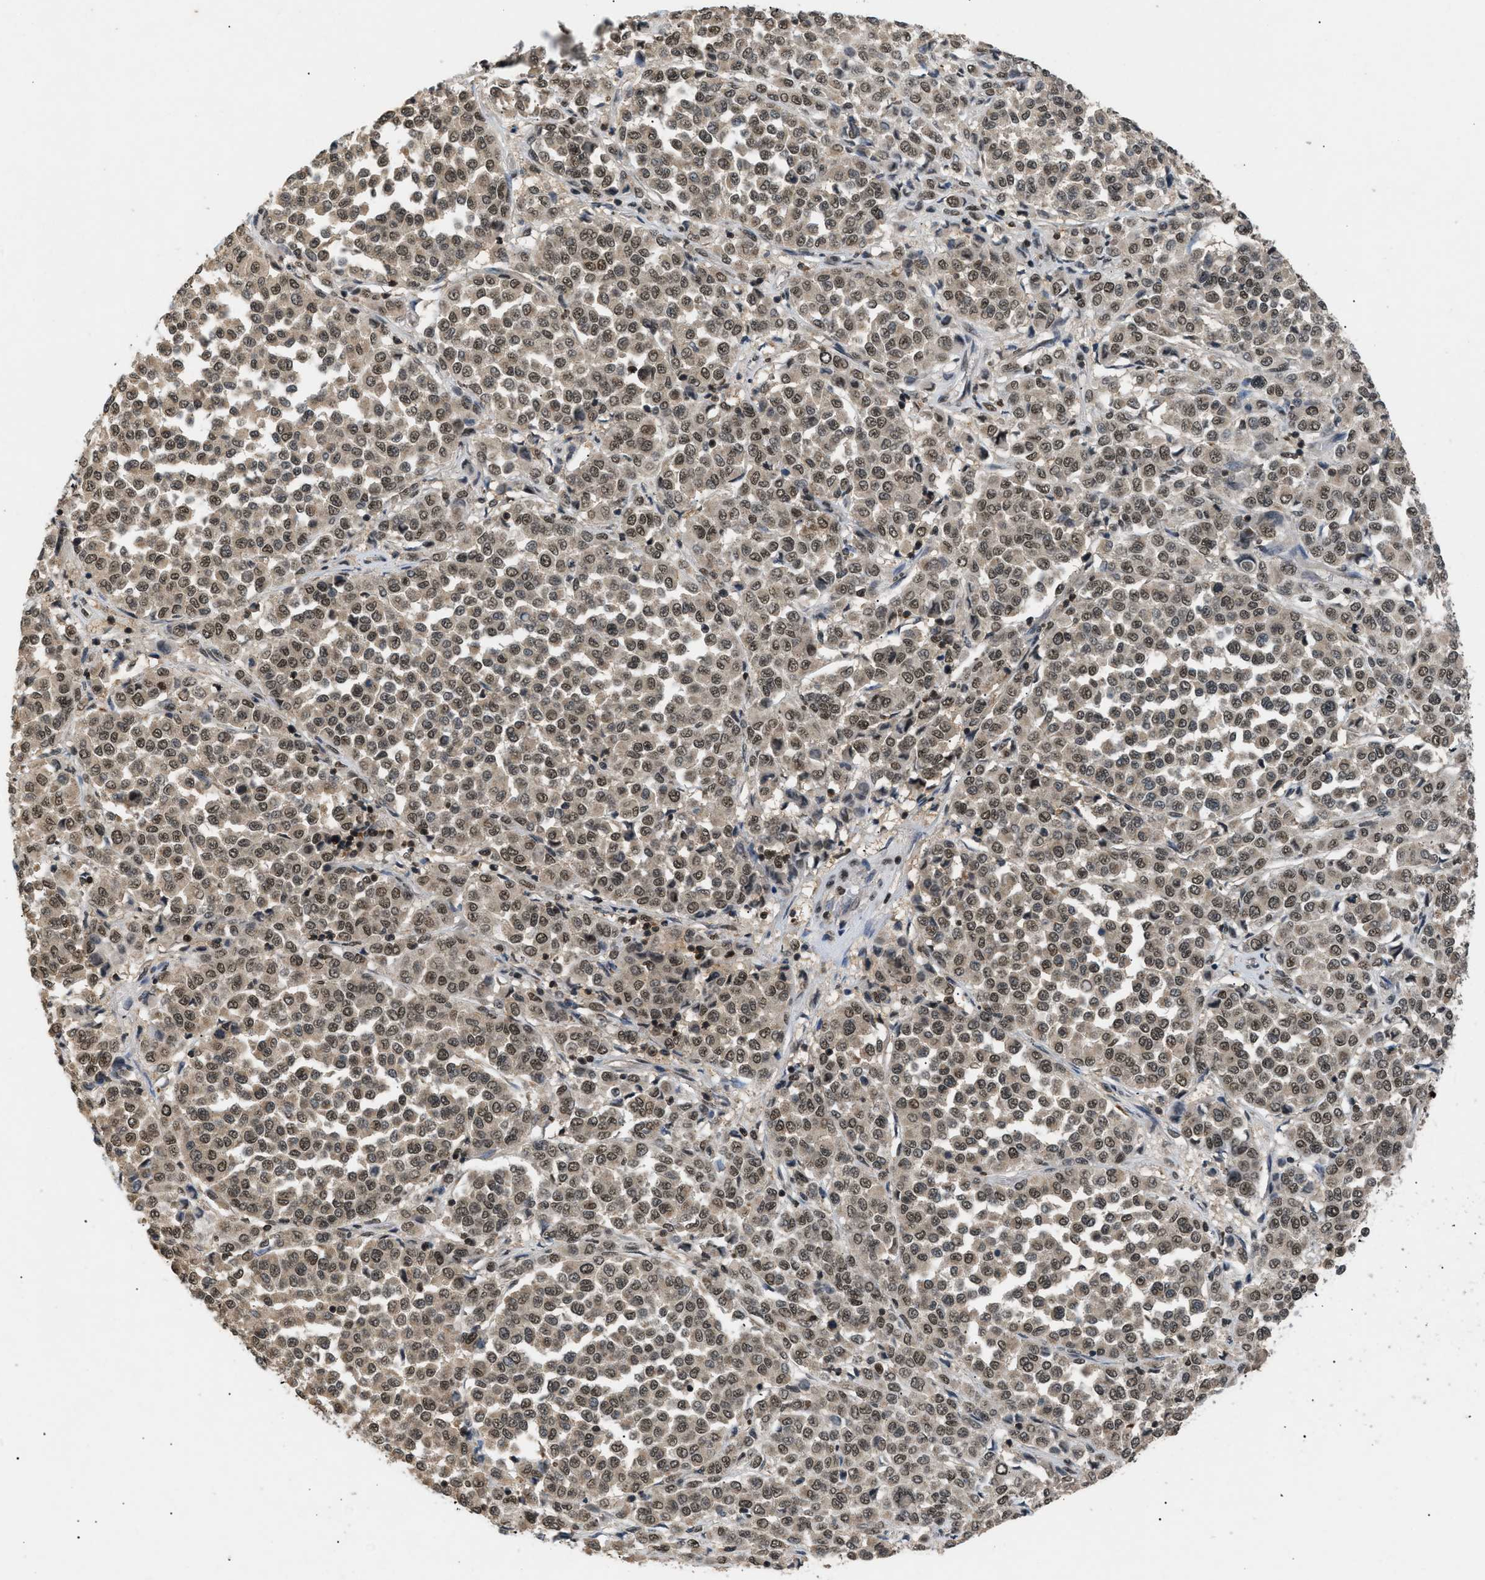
{"staining": {"intensity": "moderate", "quantity": ">75%", "location": "nuclear"}, "tissue": "melanoma", "cell_type": "Tumor cells", "image_type": "cancer", "snomed": [{"axis": "morphology", "description": "Malignant melanoma, Metastatic site"}, {"axis": "topography", "description": "Pancreas"}], "caption": "Moderate nuclear protein staining is present in about >75% of tumor cells in malignant melanoma (metastatic site).", "gene": "RBM5", "patient": {"sex": "female", "age": 30}}